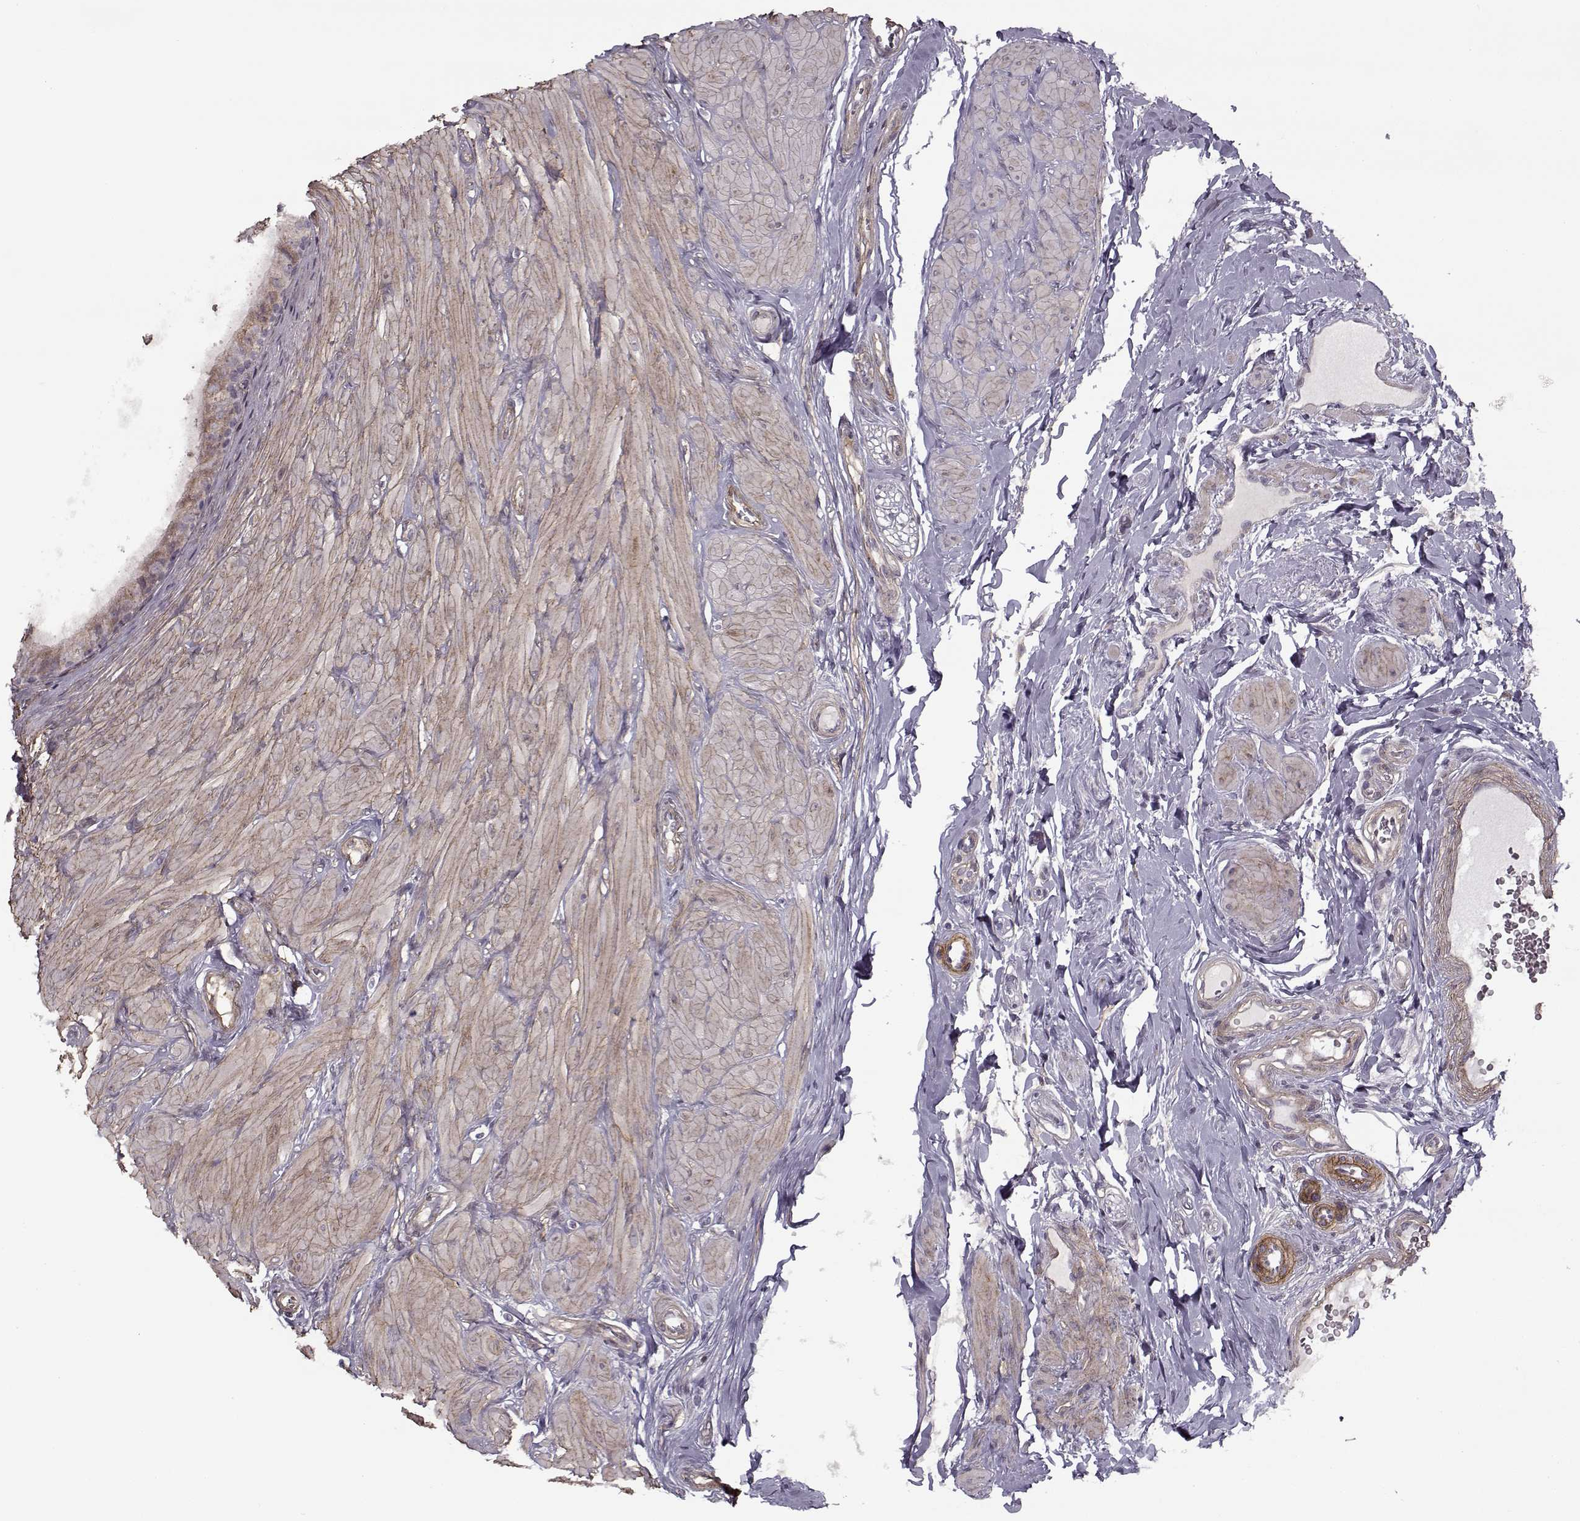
{"staining": {"intensity": "negative", "quantity": "none", "location": "none"}, "tissue": "epididymis", "cell_type": "Glandular cells", "image_type": "normal", "snomed": [{"axis": "morphology", "description": "Normal tissue, NOS"}, {"axis": "topography", "description": "Epididymis"}], "caption": "Histopathology image shows no protein expression in glandular cells of benign epididymis.", "gene": "LAMB2", "patient": {"sex": "male", "age": 37}}